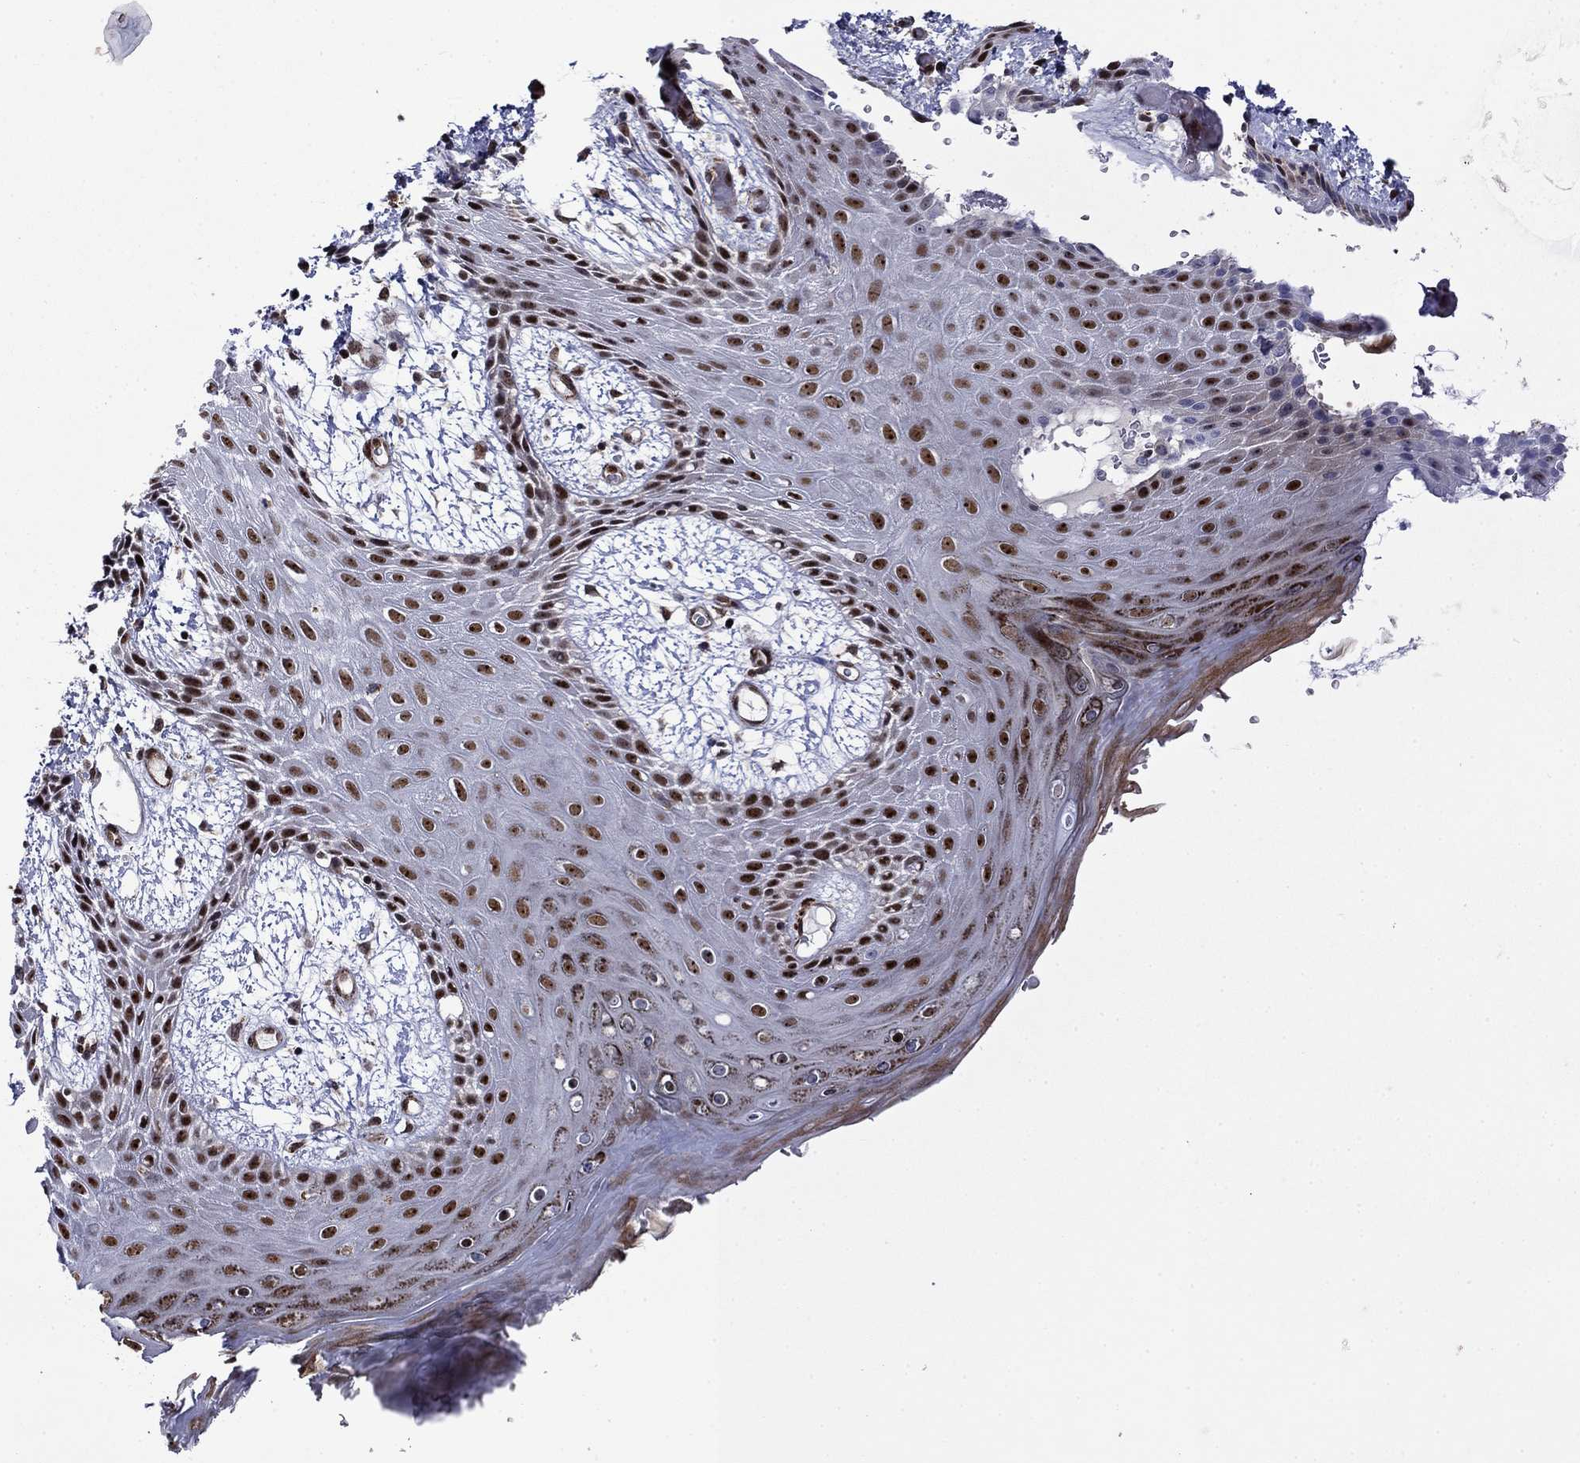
{"staining": {"intensity": "strong", "quantity": ">75%", "location": "nuclear"}, "tissue": "skin", "cell_type": "Epidermal cells", "image_type": "normal", "snomed": [{"axis": "morphology", "description": "Normal tissue, NOS"}, {"axis": "topography", "description": "Anal"}], "caption": "Brown immunohistochemical staining in benign skin shows strong nuclear staining in approximately >75% of epidermal cells. (IHC, brightfield microscopy, high magnification).", "gene": "SURF2", "patient": {"sex": "male", "age": 36}}